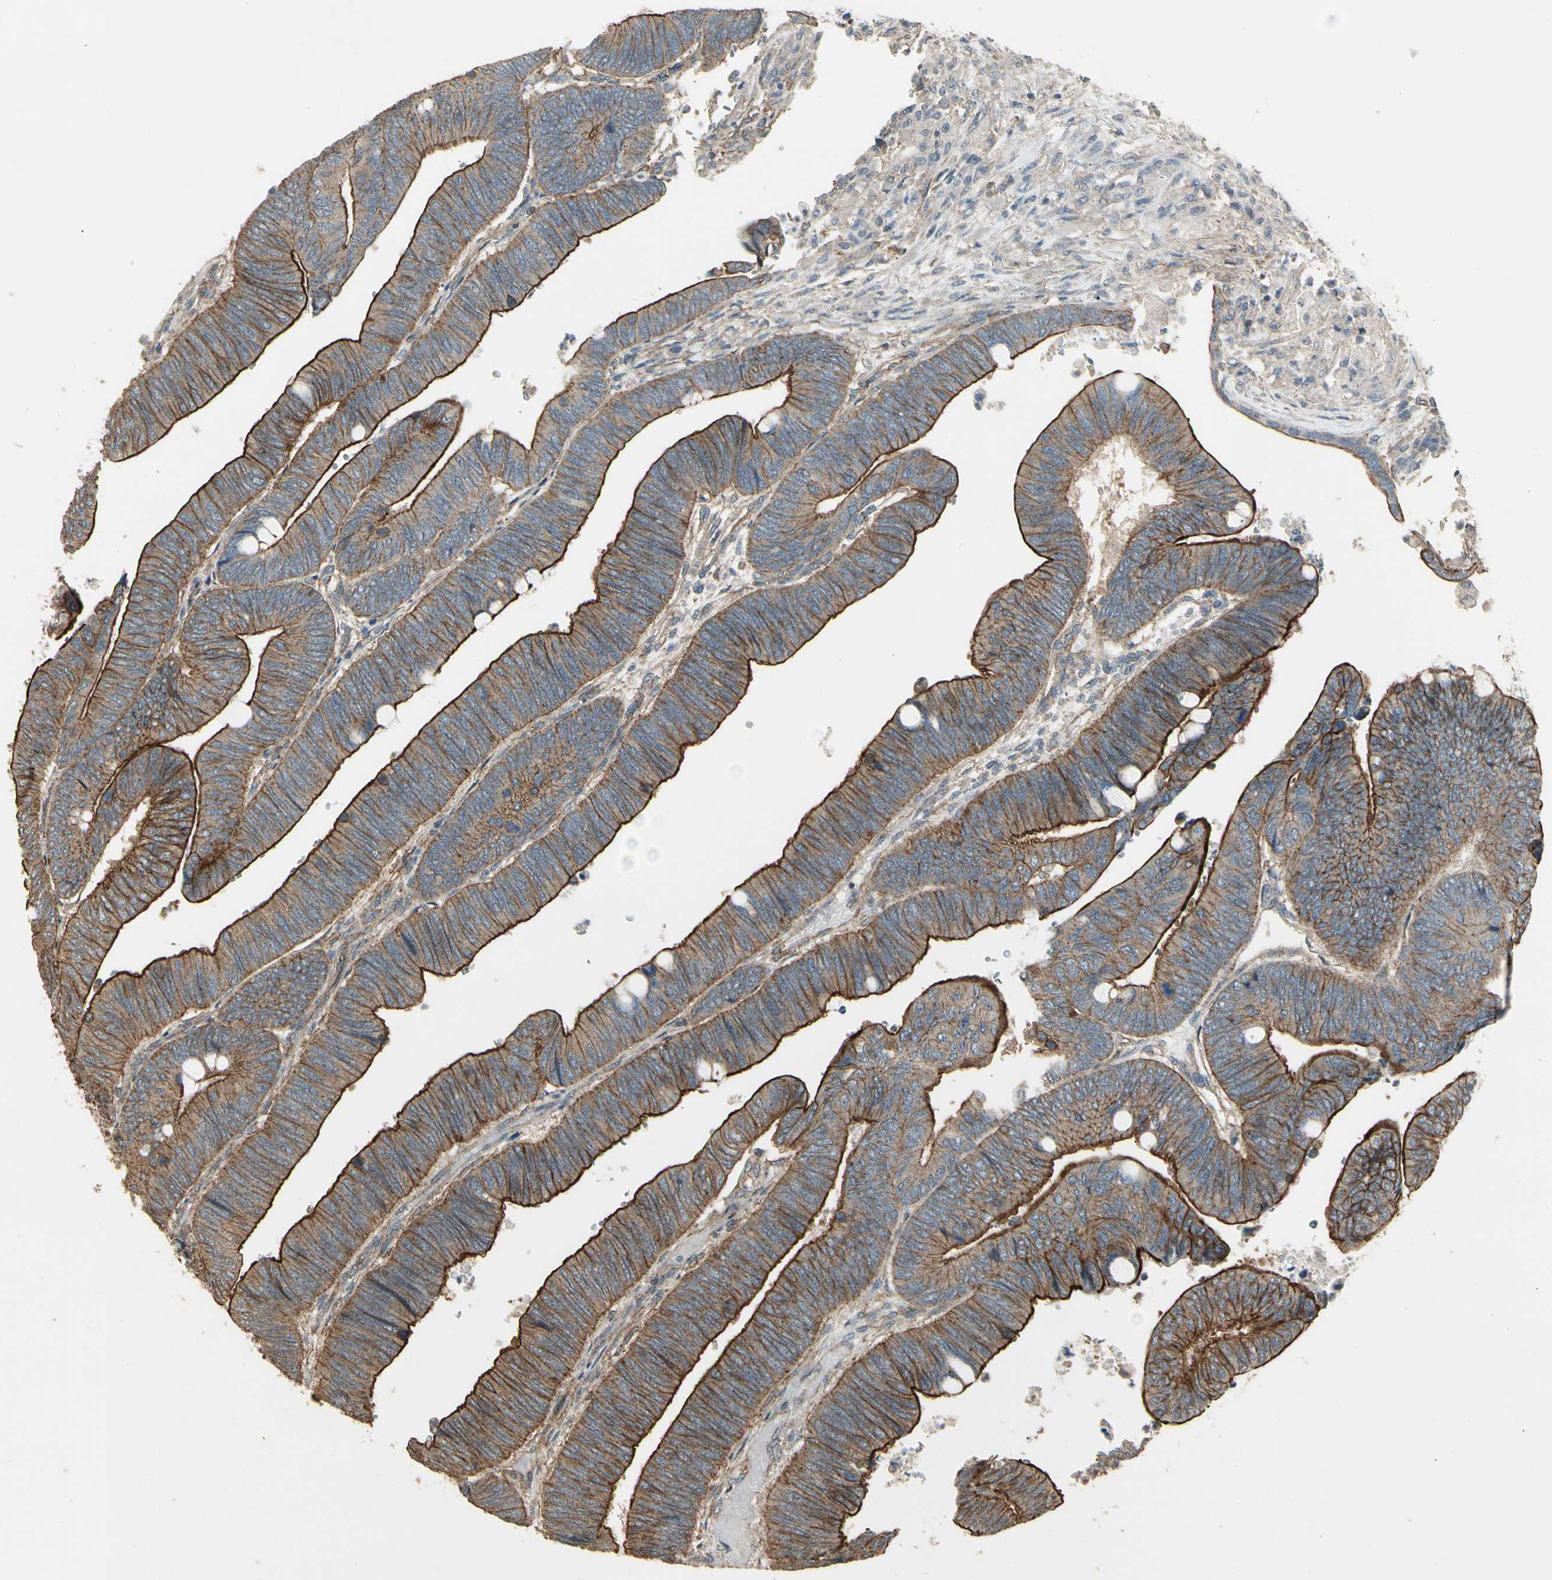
{"staining": {"intensity": "strong", "quantity": ">75%", "location": "cytoplasmic/membranous"}, "tissue": "colorectal cancer", "cell_type": "Tumor cells", "image_type": "cancer", "snomed": [{"axis": "morphology", "description": "Normal tissue, NOS"}, {"axis": "morphology", "description": "Adenocarcinoma, NOS"}, {"axis": "topography", "description": "Rectum"}, {"axis": "topography", "description": "Peripheral nerve tissue"}], "caption": "Immunohistochemistry (DAB) staining of colorectal cancer (adenocarcinoma) shows strong cytoplasmic/membranous protein positivity in about >75% of tumor cells. Using DAB (brown) and hematoxylin (blue) stains, captured at high magnification using brightfield microscopy.", "gene": "RNF180", "patient": {"sex": "male", "age": 92}}